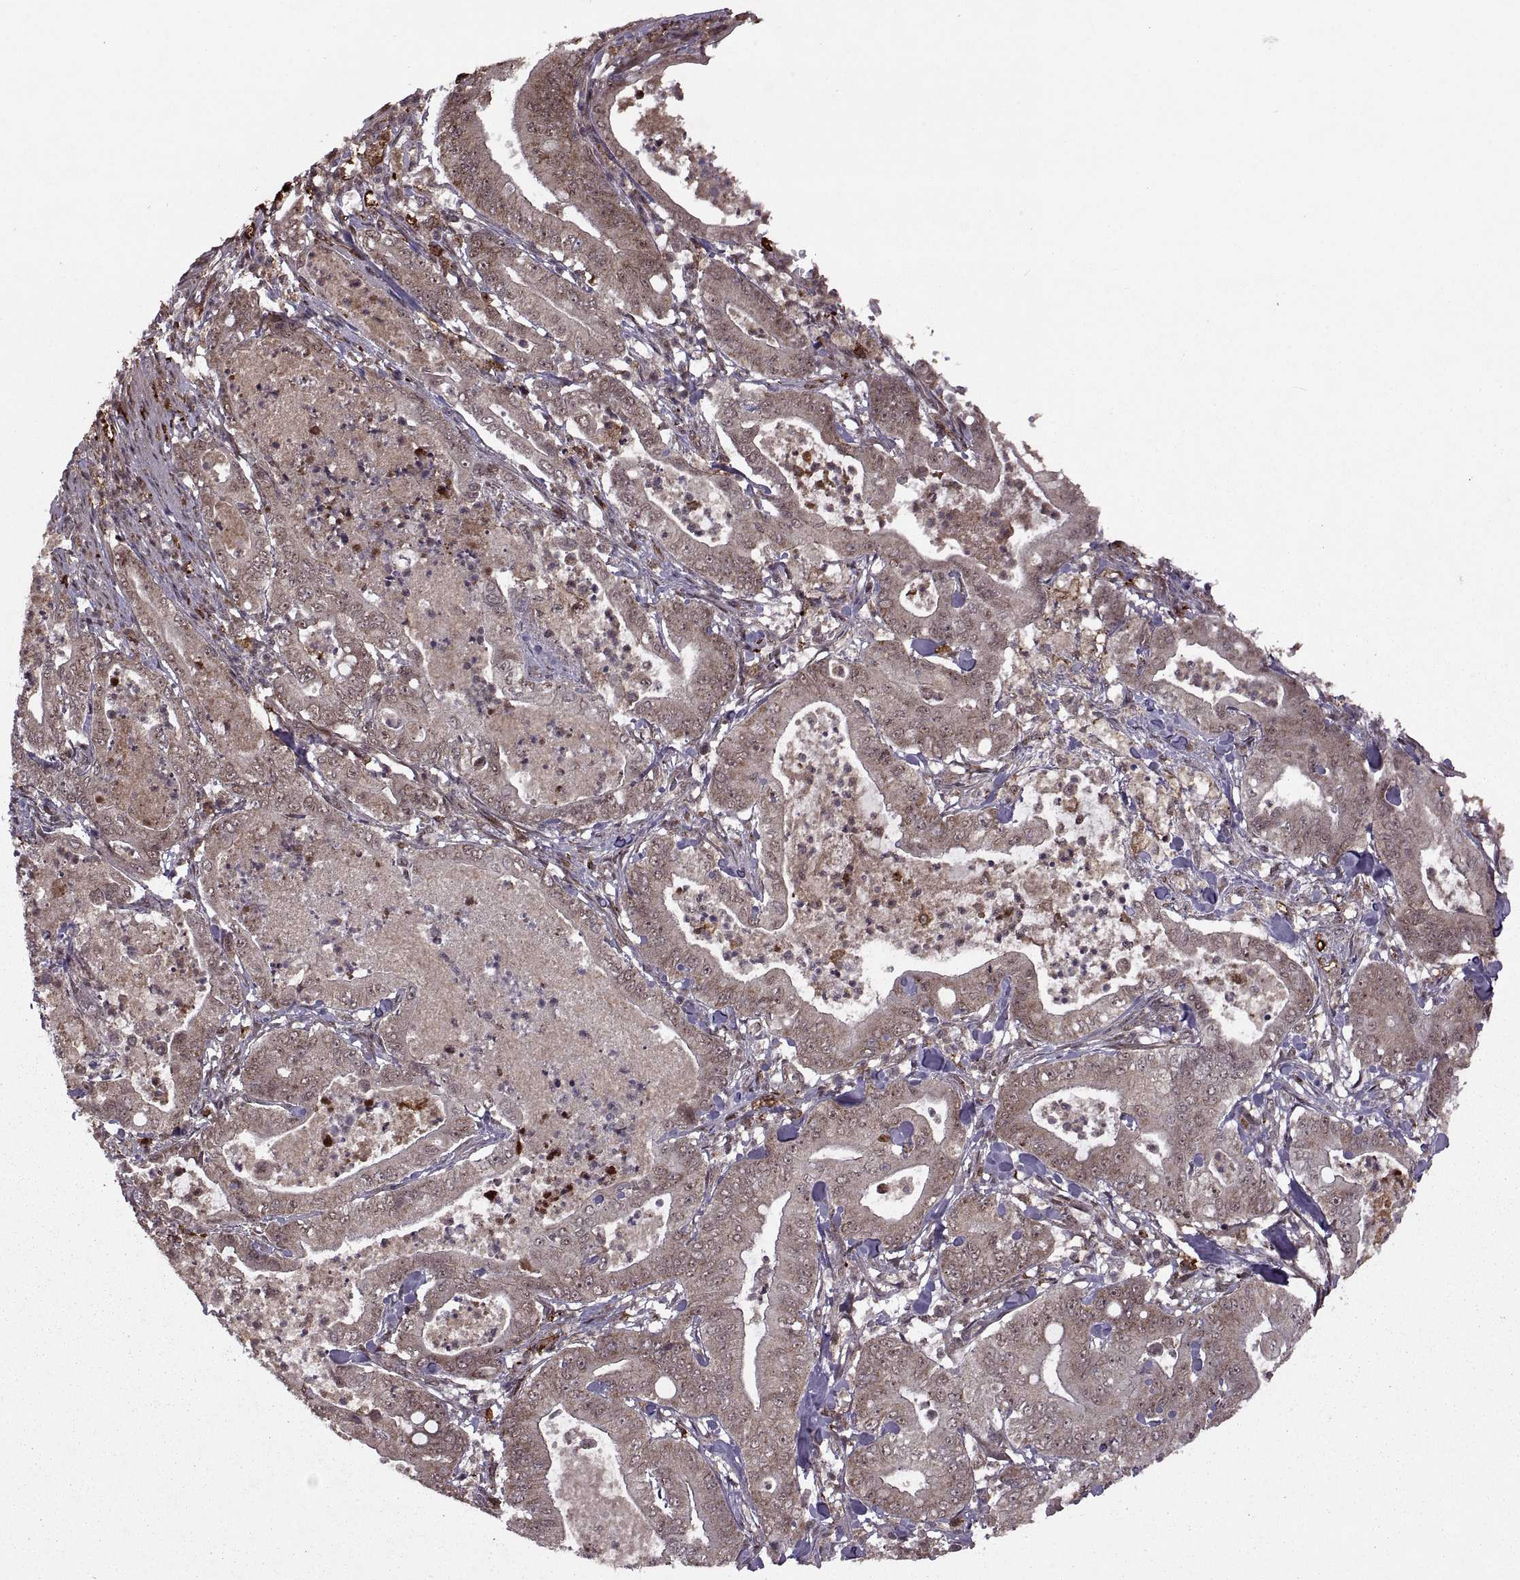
{"staining": {"intensity": "moderate", "quantity": ">75%", "location": "cytoplasmic/membranous,nuclear"}, "tissue": "pancreatic cancer", "cell_type": "Tumor cells", "image_type": "cancer", "snomed": [{"axis": "morphology", "description": "Adenocarcinoma, NOS"}, {"axis": "topography", "description": "Pancreas"}], "caption": "The immunohistochemical stain highlights moderate cytoplasmic/membranous and nuclear expression in tumor cells of pancreatic cancer (adenocarcinoma) tissue.", "gene": "PTOV1", "patient": {"sex": "male", "age": 71}}